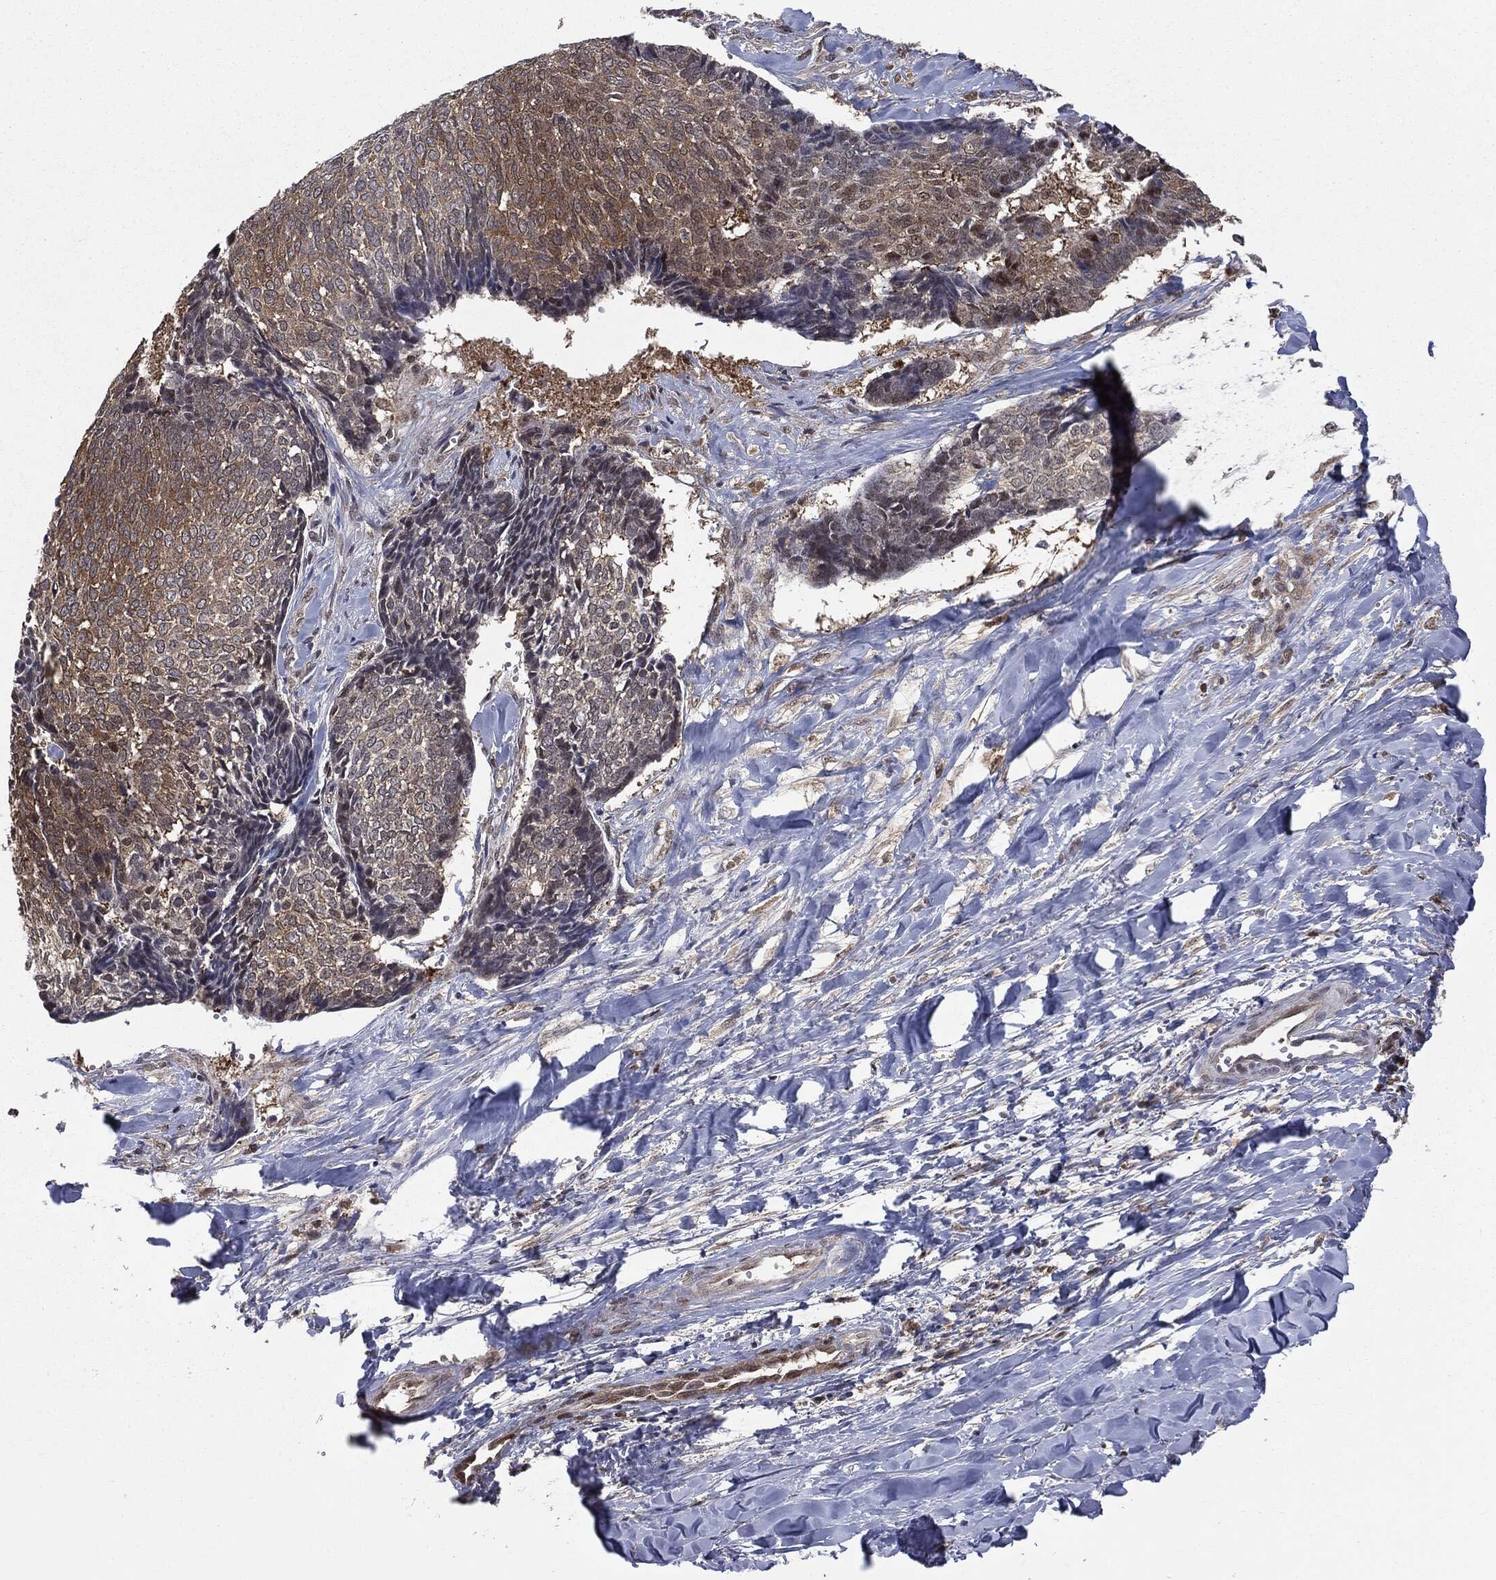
{"staining": {"intensity": "weak", "quantity": "<25%", "location": "cytoplasmic/membranous"}, "tissue": "skin cancer", "cell_type": "Tumor cells", "image_type": "cancer", "snomed": [{"axis": "morphology", "description": "Basal cell carcinoma"}, {"axis": "topography", "description": "Skin"}], "caption": "DAB immunohistochemical staining of skin basal cell carcinoma reveals no significant positivity in tumor cells. (Brightfield microscopy of DAB IHC at high magnification).", "gene": "GPI", "patient": {"sex": "male", "age": 86}}